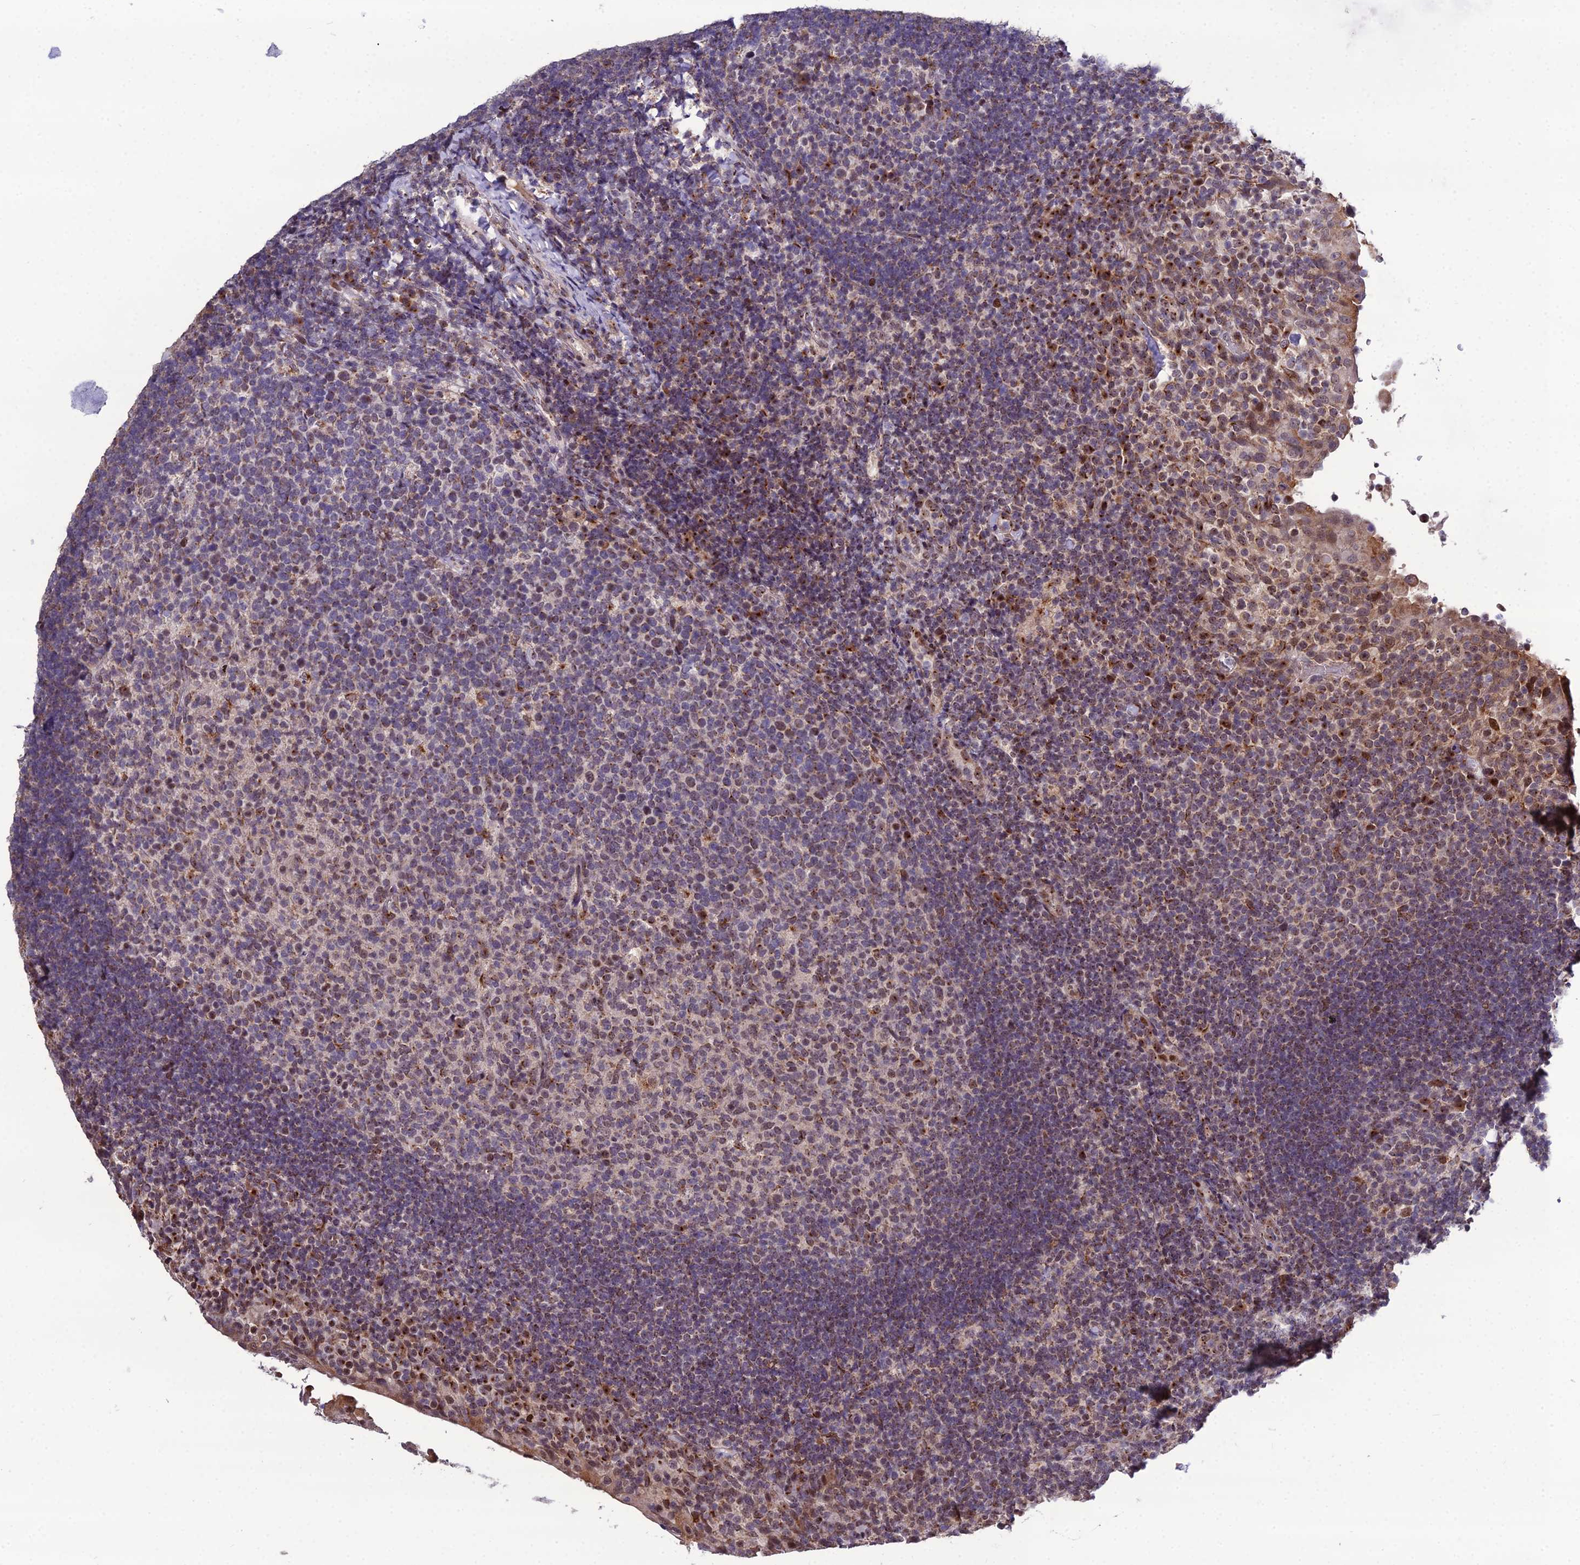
{"staining": {"intensity": "moderate", "quantity": "25%-75%", "location": "nuclear"}, "tissue": "tonsil", "cell_type": "Germinal center cells", "image_type": "normal", "snomed": [{"axis": "morphology", "description": "Normal tissue, NOS"}, {"axis": "topography", "description": "Tonsil"}], "caption": "Protein expression analysis of unremarkable human tonsil reveals moderate nuclear positivity in approximately 25%-75% of germinal center cells.", "gene": "ARL2", "patient": {"sex": "female", "age": 10}}